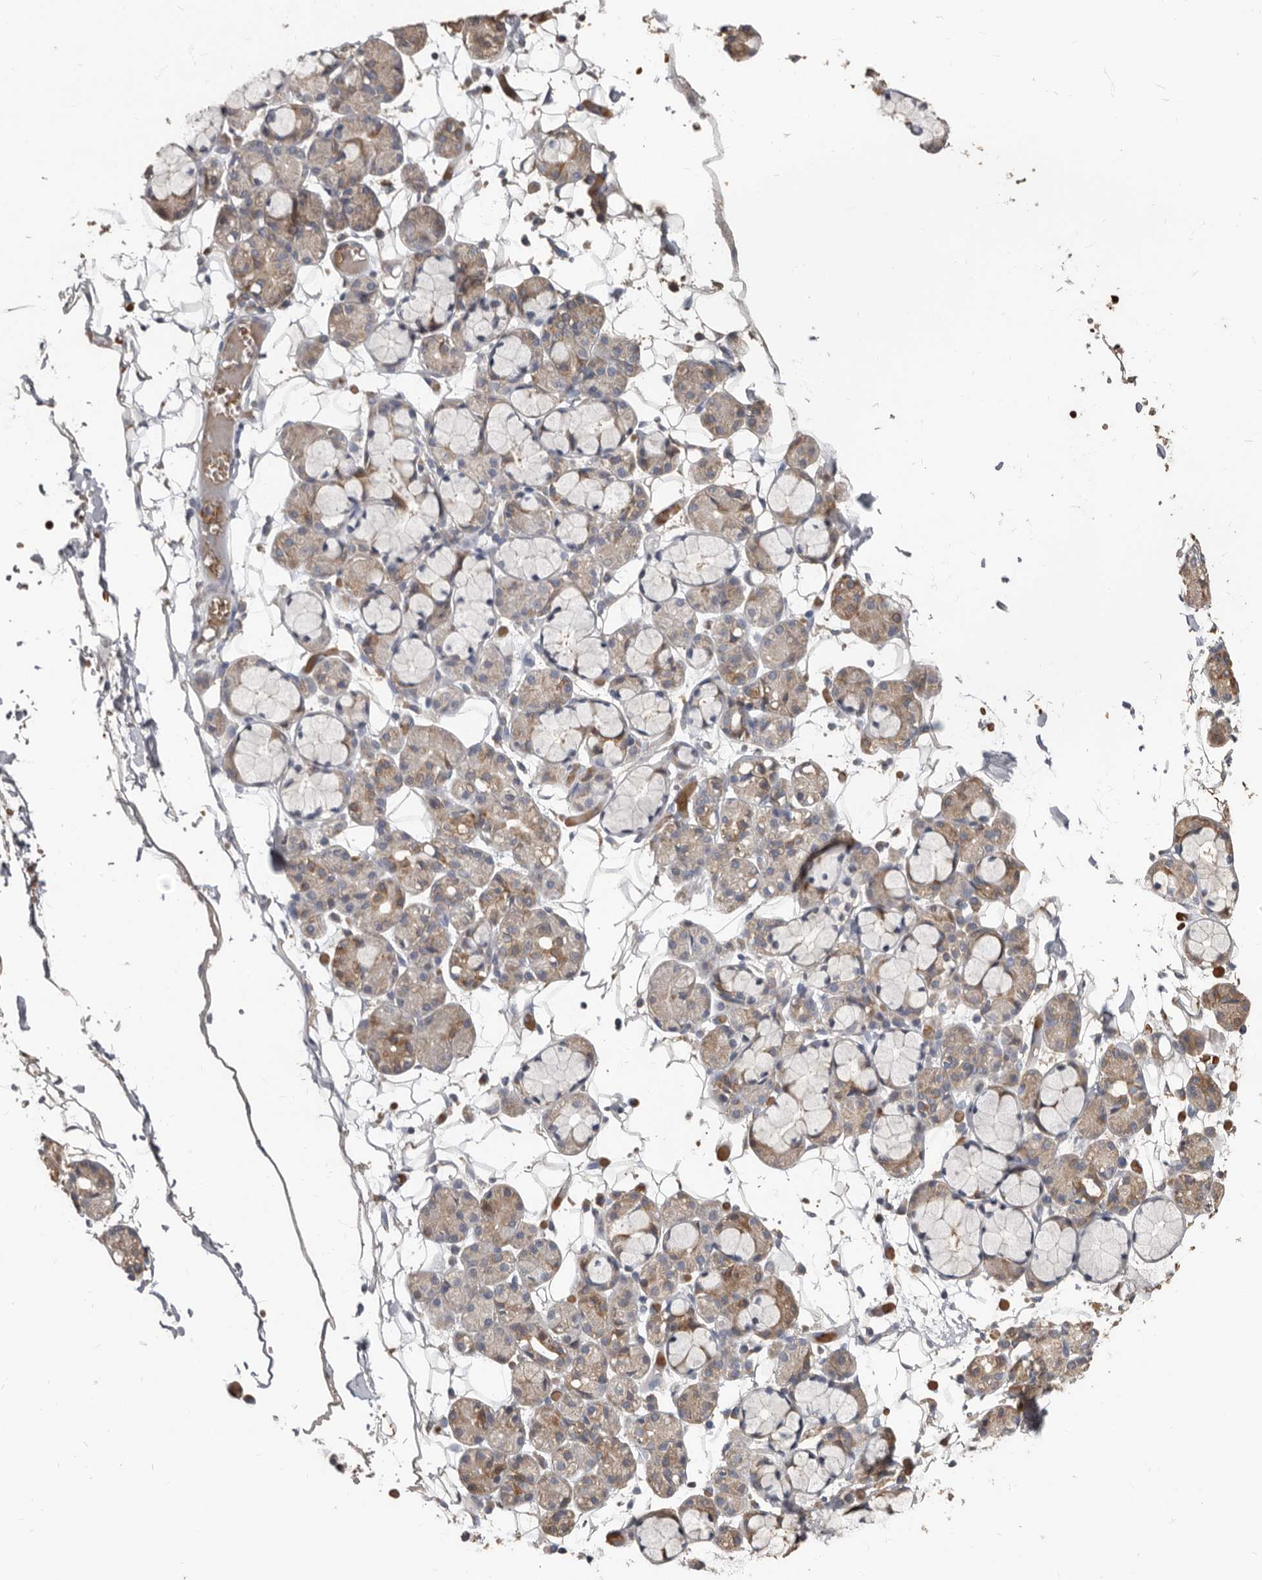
{"staining": {"intensity": "moderate", "quantity": "<25%", "location": "cytoplasmic/membranous"}, "tissue": "salivary gland", "cell_type": "Glandular cells", "image_type": "normal", "snomed": [{"axis": "morphology", "description": "Normal tissue, NOS"}, {"axis": "topography", "description": "Salivary gland"}], "caption": "Glandular cells demonstrate low levels of moderate cytoplasmic/membranous expression in about <25% of cells in normal salivary gland.", "gene": "KIF26B", "patient": {"sex": "male", "age": 63}}